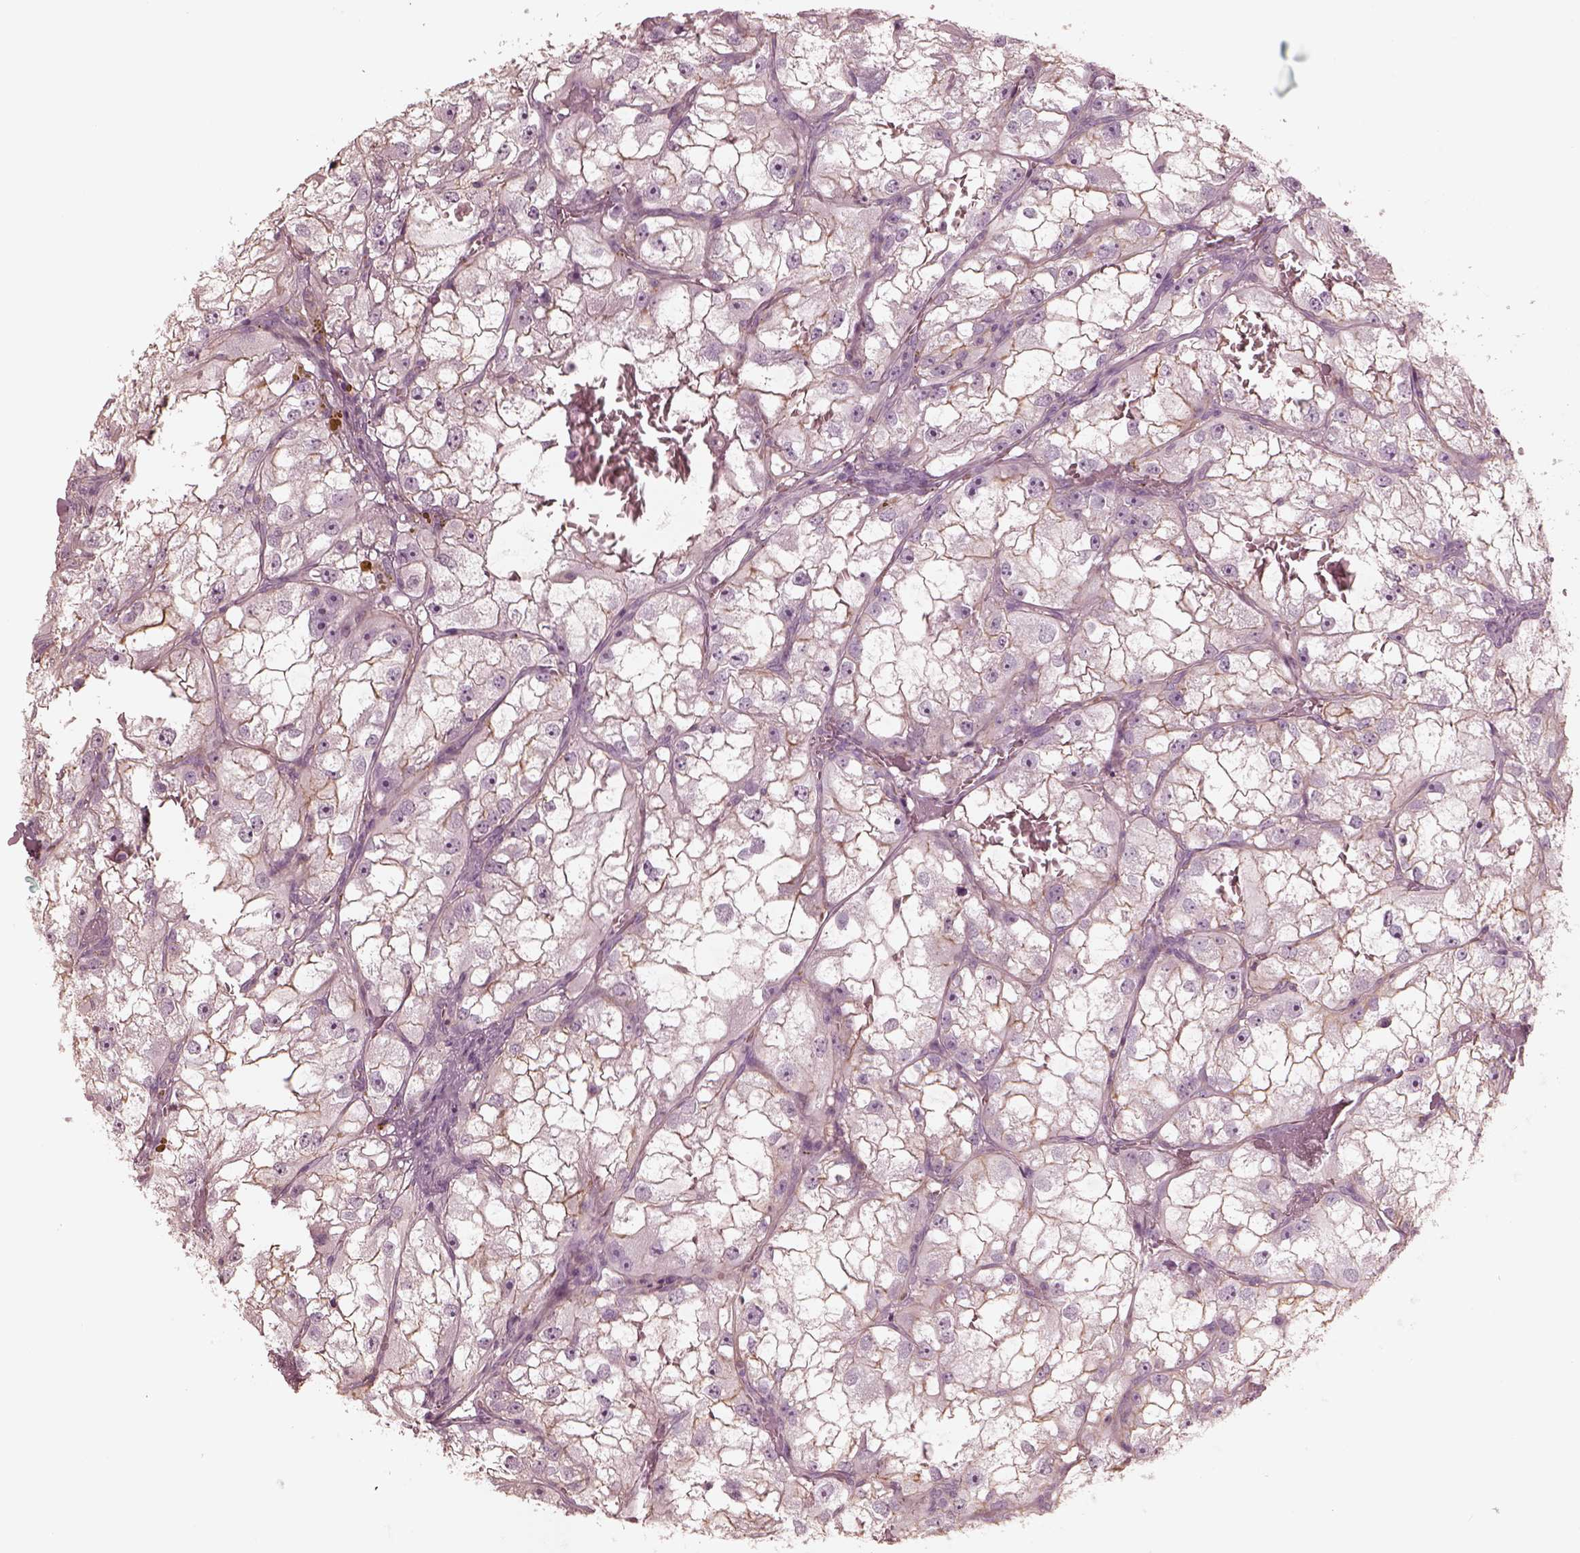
{"staining": {"intensity": "weak", "quantity": "25%-75%", "location": "cytoplasmic/membranous"}, "tissue": "renal cancer", "cell_type": "Tumor cells", "image_type": "cancer", "snomed": [{"axis": "morphology", "description": "Adenocarcinoma, NOS"}, {"axis": "topography", "description": "Kidney"}], "caption": "Immunohistochemical staining of human renal cancer (adenocarcinoma) shows low levels of weak cytoplasmic/membranous staining in about 25%-75% of tumor cells.", "gene": "GPRIN1", "patient": {"sex": "male", "age": 59}}